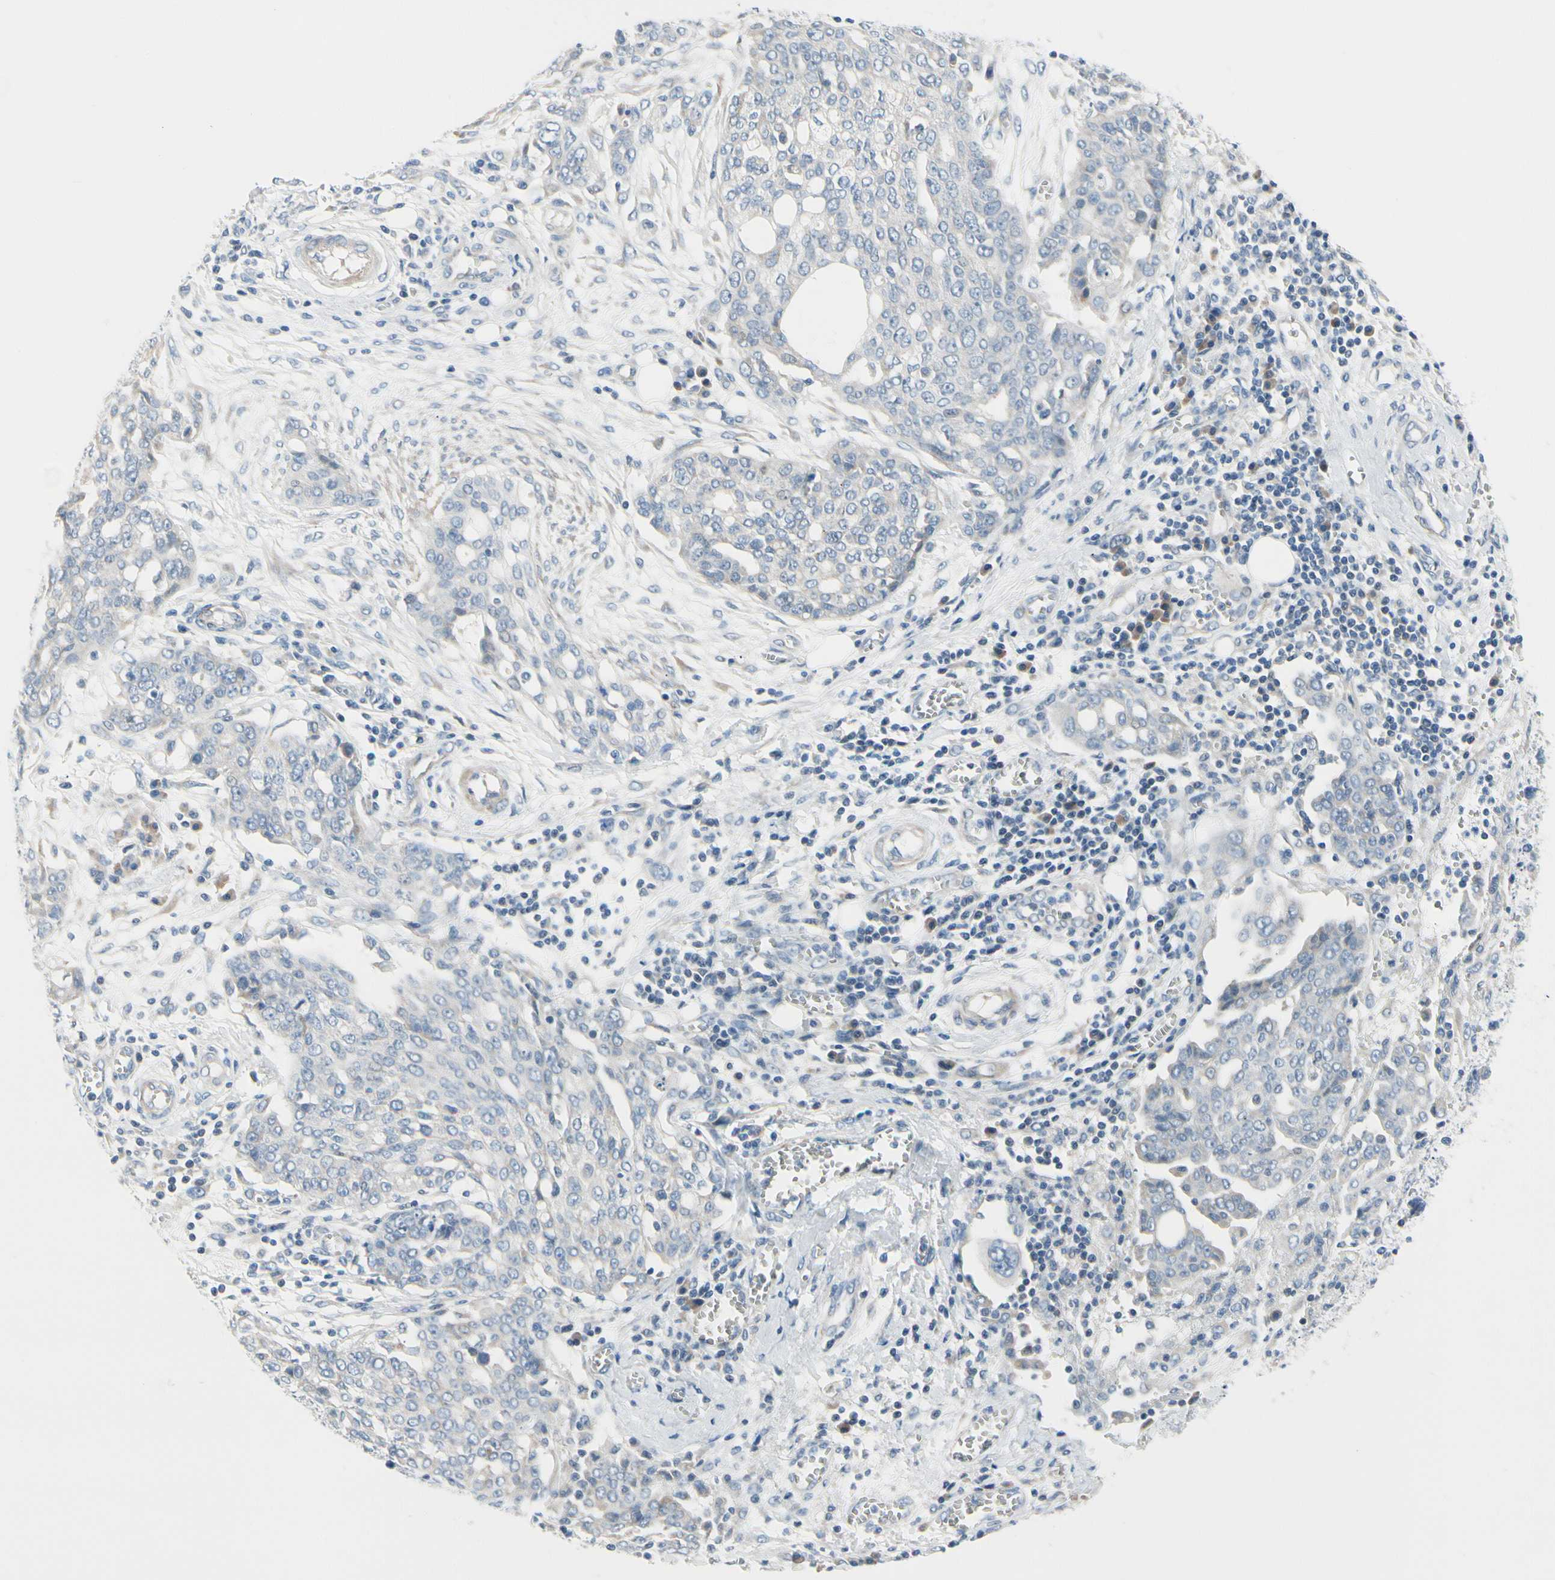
{"staining": {"intensity": "negative", "quantity": "none", "location": "none"}, "tissue": "ovarian cancer", "cell_type": "Tumor cells", "image_type": "cancer", "snomed": [{"axis": "morphology", "description": "Cystadenocarcinoma, serous, NOS"}, {"axis": "topography", "description": "Soft tissue"}, {"axis": "topography", "description": "Ovary"}], "caption": "Tumor cells are negative for brown protein staining in ovarian cancer.", "gene": "FCER2", "patient": {"sex": "female", "age": 57}}